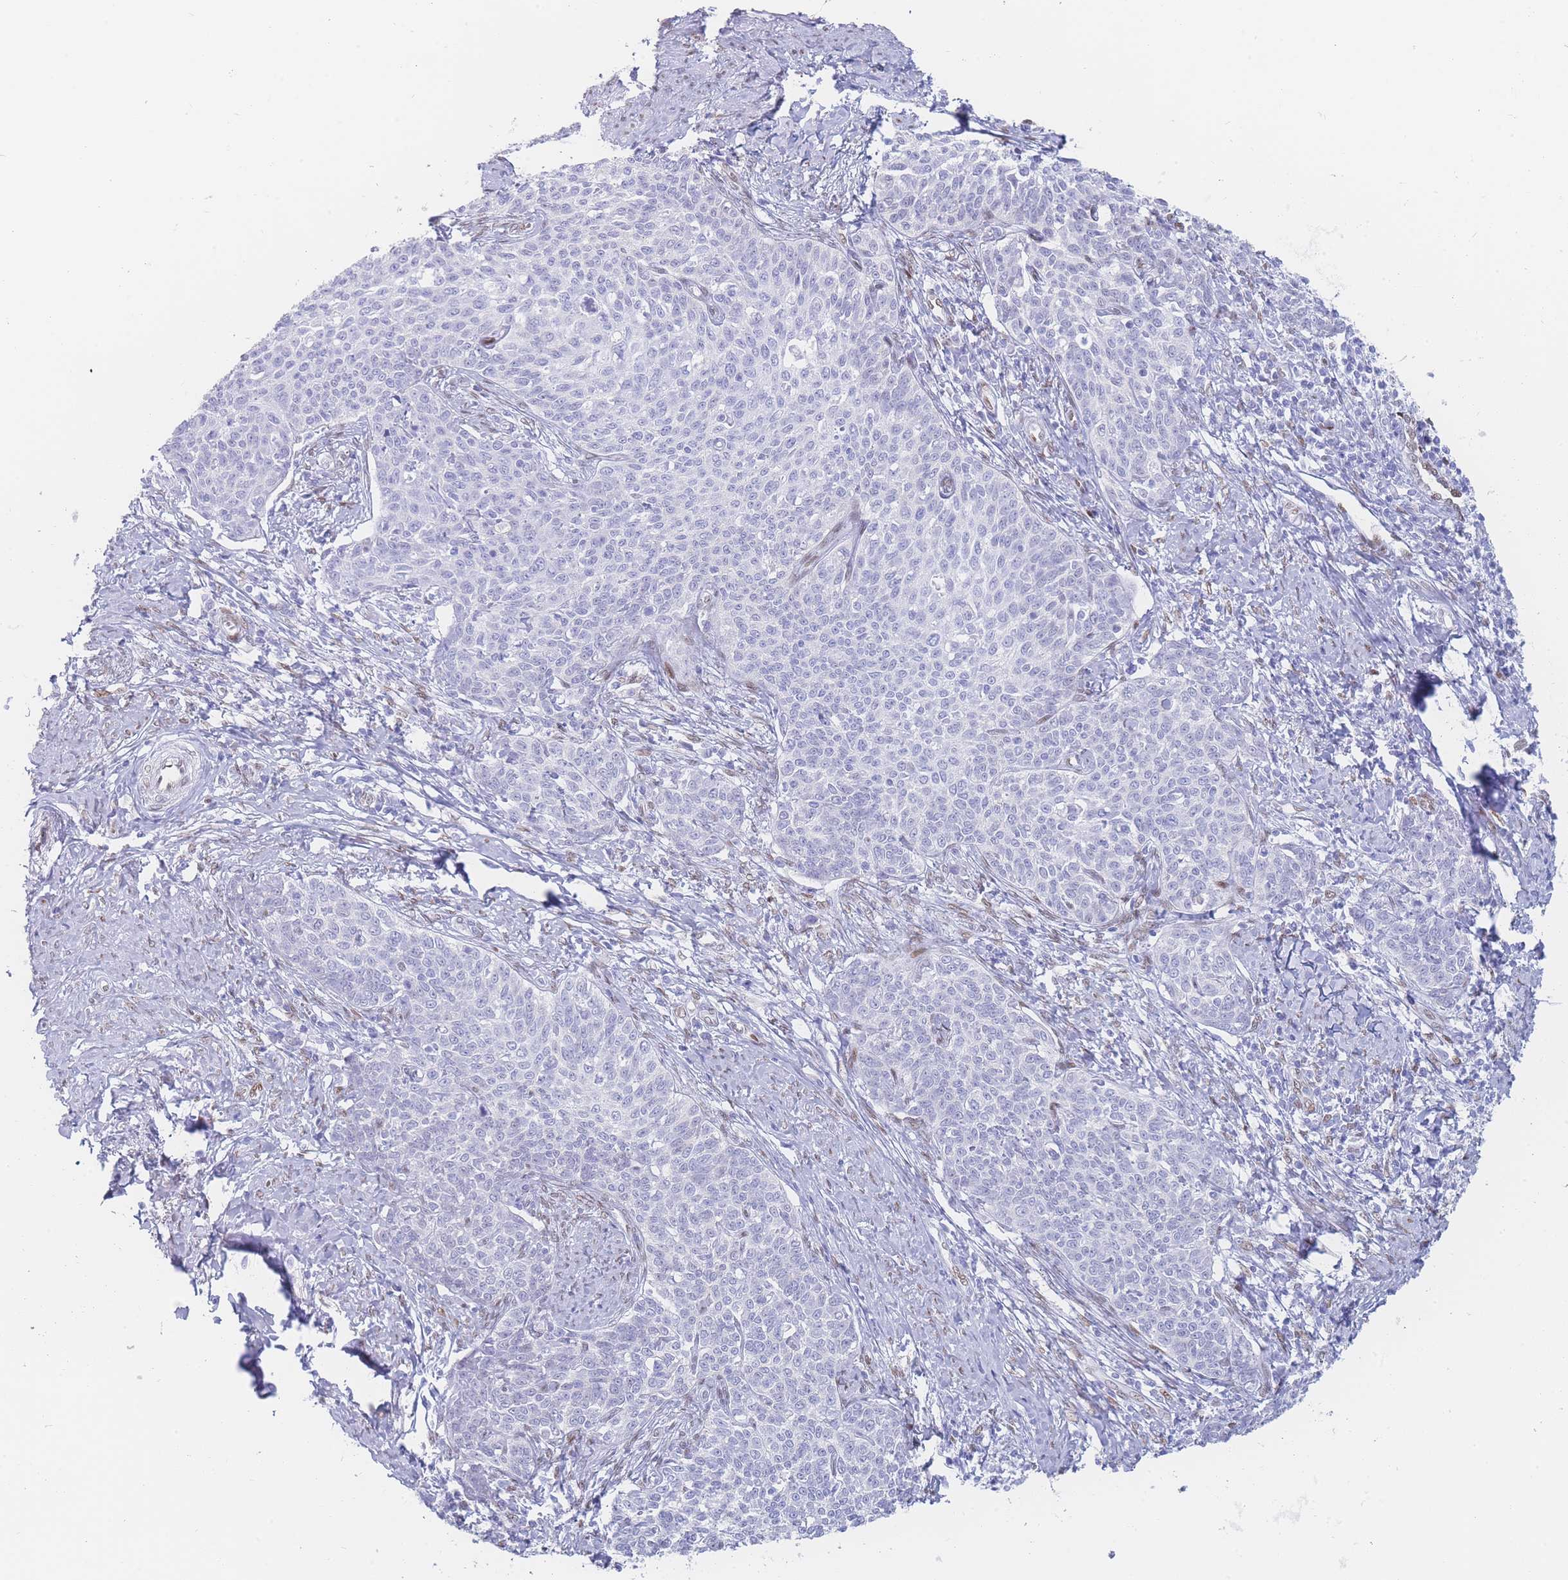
{"staining": {"intensity": "negative", "quantity": "none", "location": "none"}, "tissue": "cervical cancer", "cell_type": "Tumor cells", "image_type": "cancer", "snomed": [{"axis": "morphology", "description": "Squamous cell carcinoma, NOS"}, {"axis": "topography", "description": "Cervix"}], "caption": "Immunohistochemical staining of human cervical cancer reveals no significant staining in tumor cells.", "gene": "PSMB5", "patient": {"sex": "female", "age": 39}}